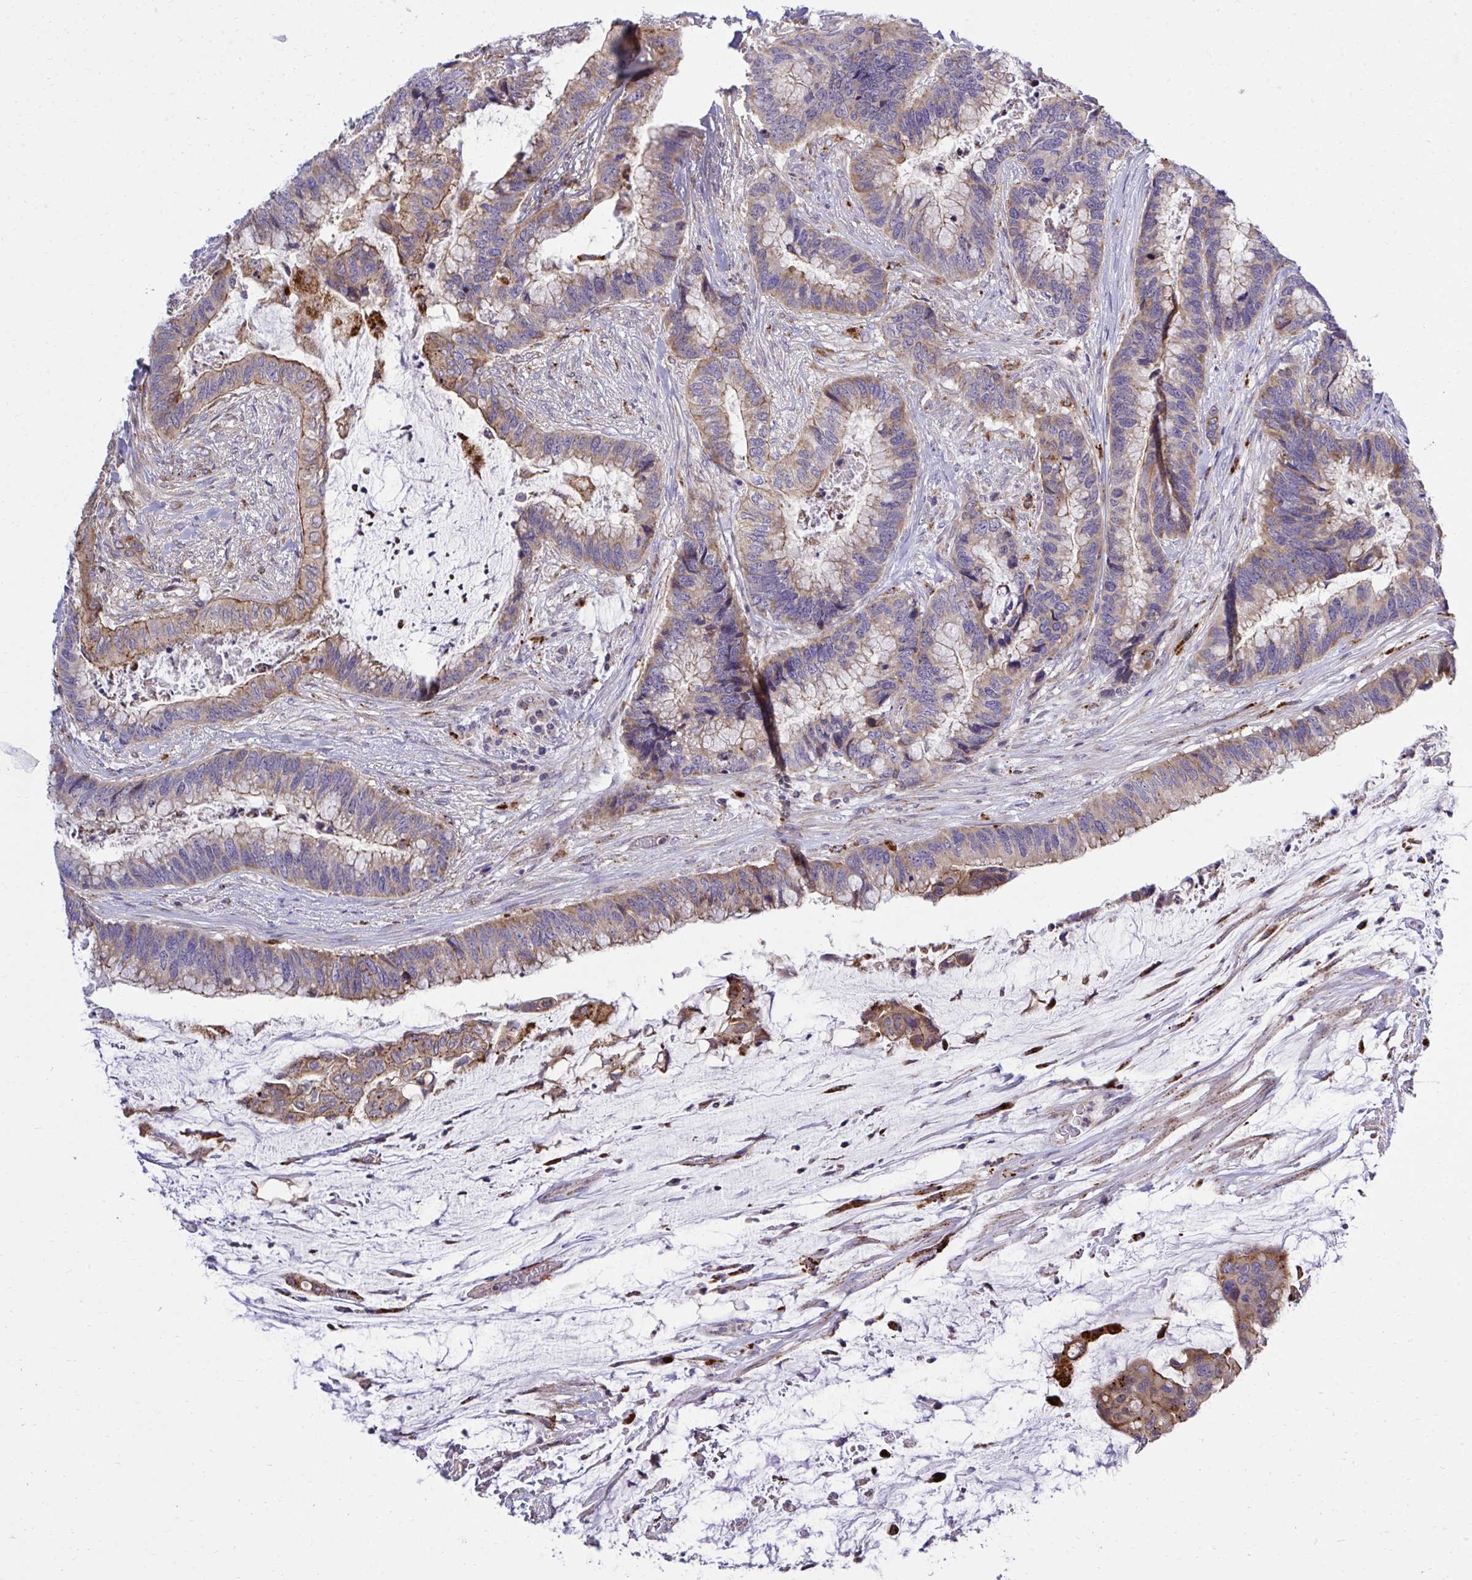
{"staining": {"intensity": "moderate", "quantity": ">75%", "location": "cytoplasmic/membranous"}, "tissue": "colorectal cancer", "cell_type": "Tumor cells", "image_type": "cancer", "snomed": [{"axis": "morphology", "description": "Adenocarcinoma, NOS"}, {"axis": "topography", "description": "Rectum"}], "caption": "Immunohistochemistry (IHC) (DAB (3,3'-diaminobenzidine)) staining of human colorectal cancer (adenocarcinoma) exhibits moderate cytoplasmic/membranous protein expression in about >75% of tumor cells. The protein of interest is stained brown, and the nuclei are stained in blue (DAB (3,3'-diaminobenzidine) IHC with brightfield microscopy, high magnification).", "gene": "XAF1", "patient": {"sex": "female", "age": 59}}